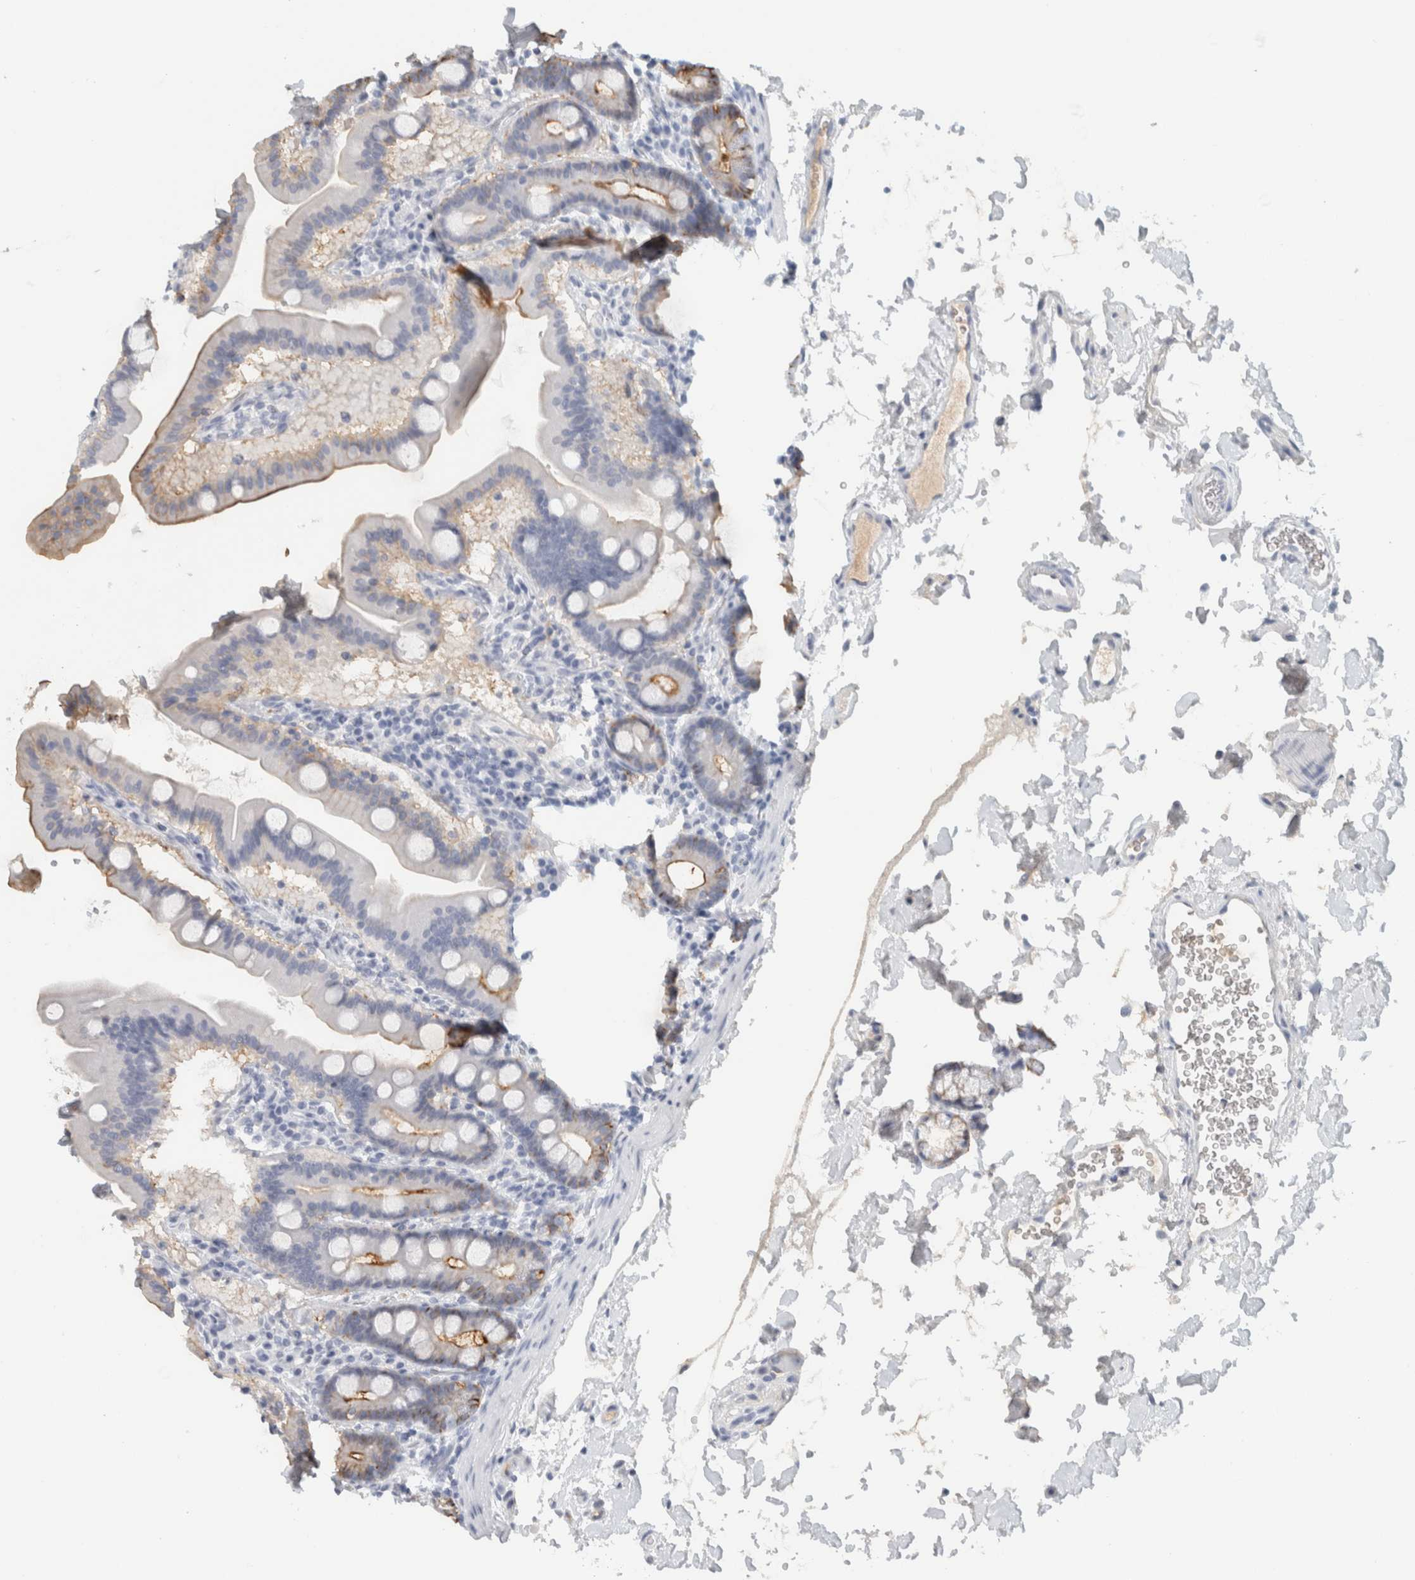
{"staining": {"intensity": "moderate", "quantity": "<25%", "location": "cytoplasmic/membranous"}, "tissue": "duodenum", "cell_type": "Glandular cells", "image_type": "normal", "snomed": [{"axis": "morphology", "description": "Normal tissue, NOS"}, {"axis": "topography", "description": "Duodenum"}], "caption": "The photomicrograph displays staining of unremarkable duodenum, revealing moderate cytoplasmic/membranous protein positivity (brown color) within glandular cells. (brown staining indicates protein expression, while blue staining denotes nuclei).", "gene": "TSPAN8", "patient": {"sex": "male", "age": 54}}